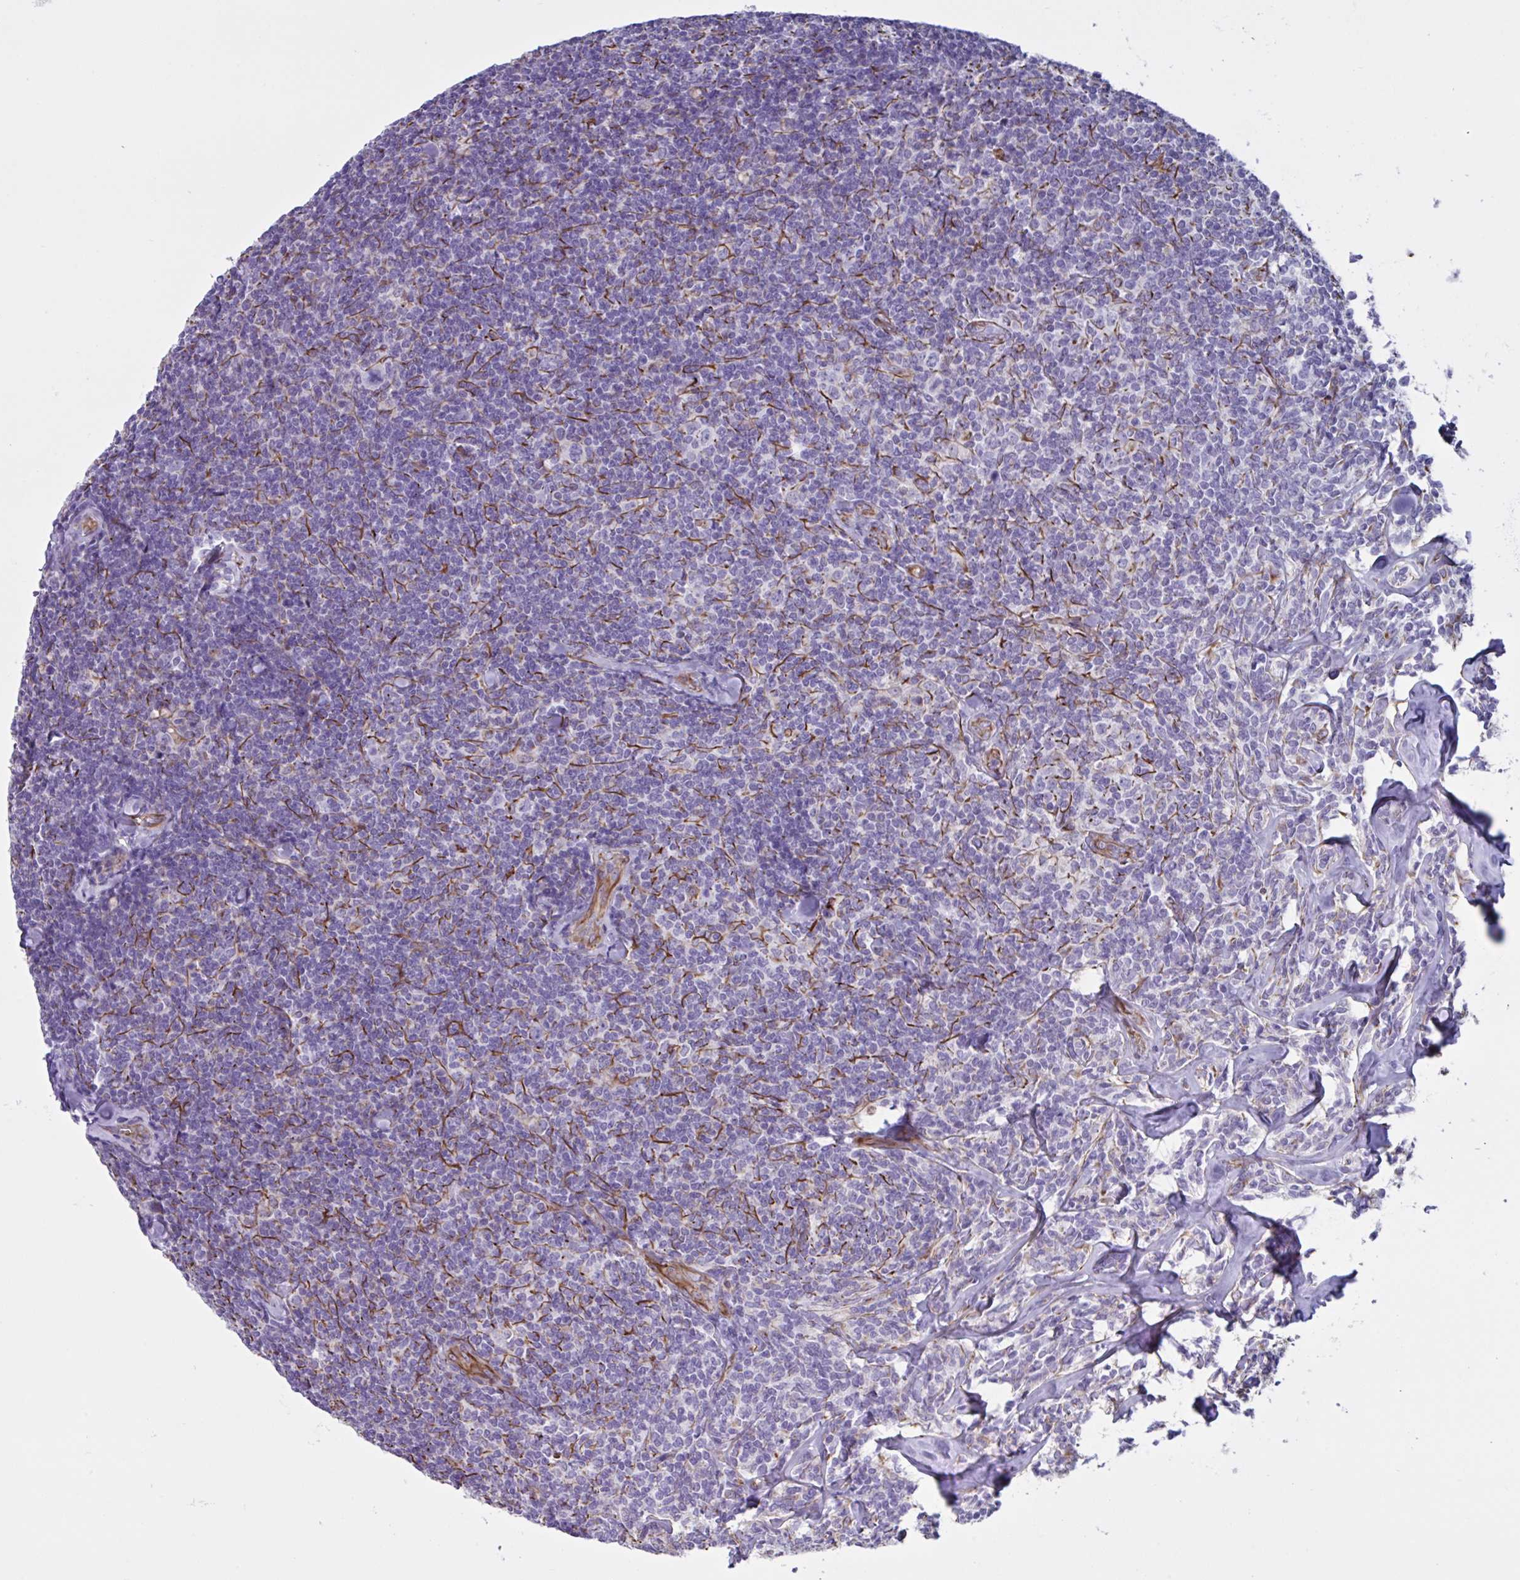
{"staining": {"intensity": "negative", "quantity": "none", "location": "none"}, "tissue": "lymphoma", "cell_type": "Tumor cells", "image_type": "cancer", "snomed": [{"axis": "morphology", "description": "Malignant lymphoma, non-Hodgkin's type, Low grade"}, {"axis": "topography", "description": "Lymph node"}], "caption": "Tumor cells are negative for protein expression in human malignant lymphoma, non-Hodgkin's type (low-grade).", "gene": "TMEM86B", "patient": {"sex": "female", "age": 56}}